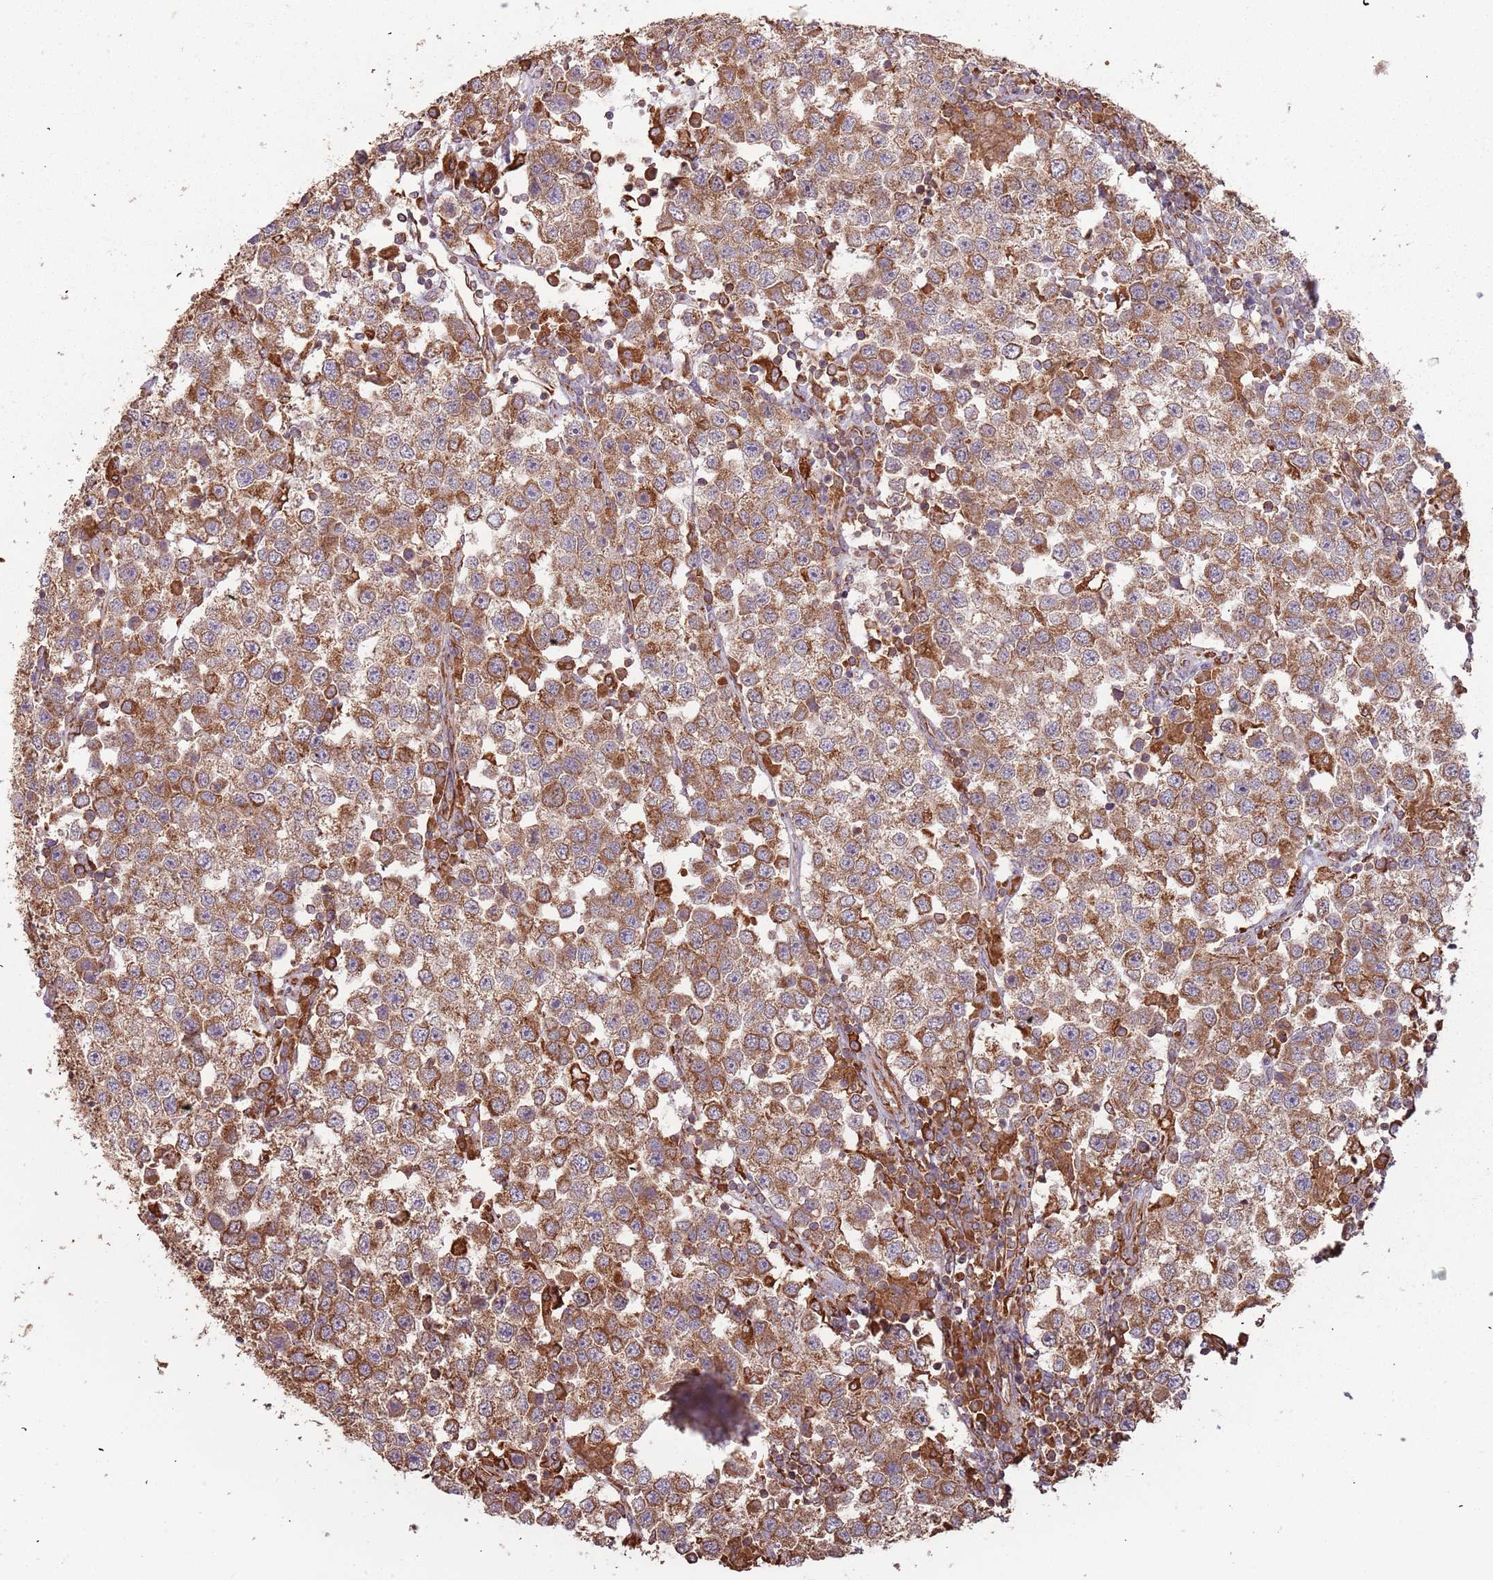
{"staining": {"intensity": "moderate", "quantity": ">75%", "location": "cytoplasmic/membranous"}, "tissue": "testis cancer", "cell_type": "Tumor cells", "image_type": "cancer", "snomed": [{"axis": "morphology", "description": "Seminoma, NOS"}, {"axis": "topography", "description": "Testis"}], "caption": "Protein staining exhibits moderate cytoplasmic/membranous staining in about >75% of tumor cells in testis cancer. (Brightfield microscopy of DAB IHC at high magnification).", "gene": "ATOSB", "patient": {"sex": "male", "age": 37}}